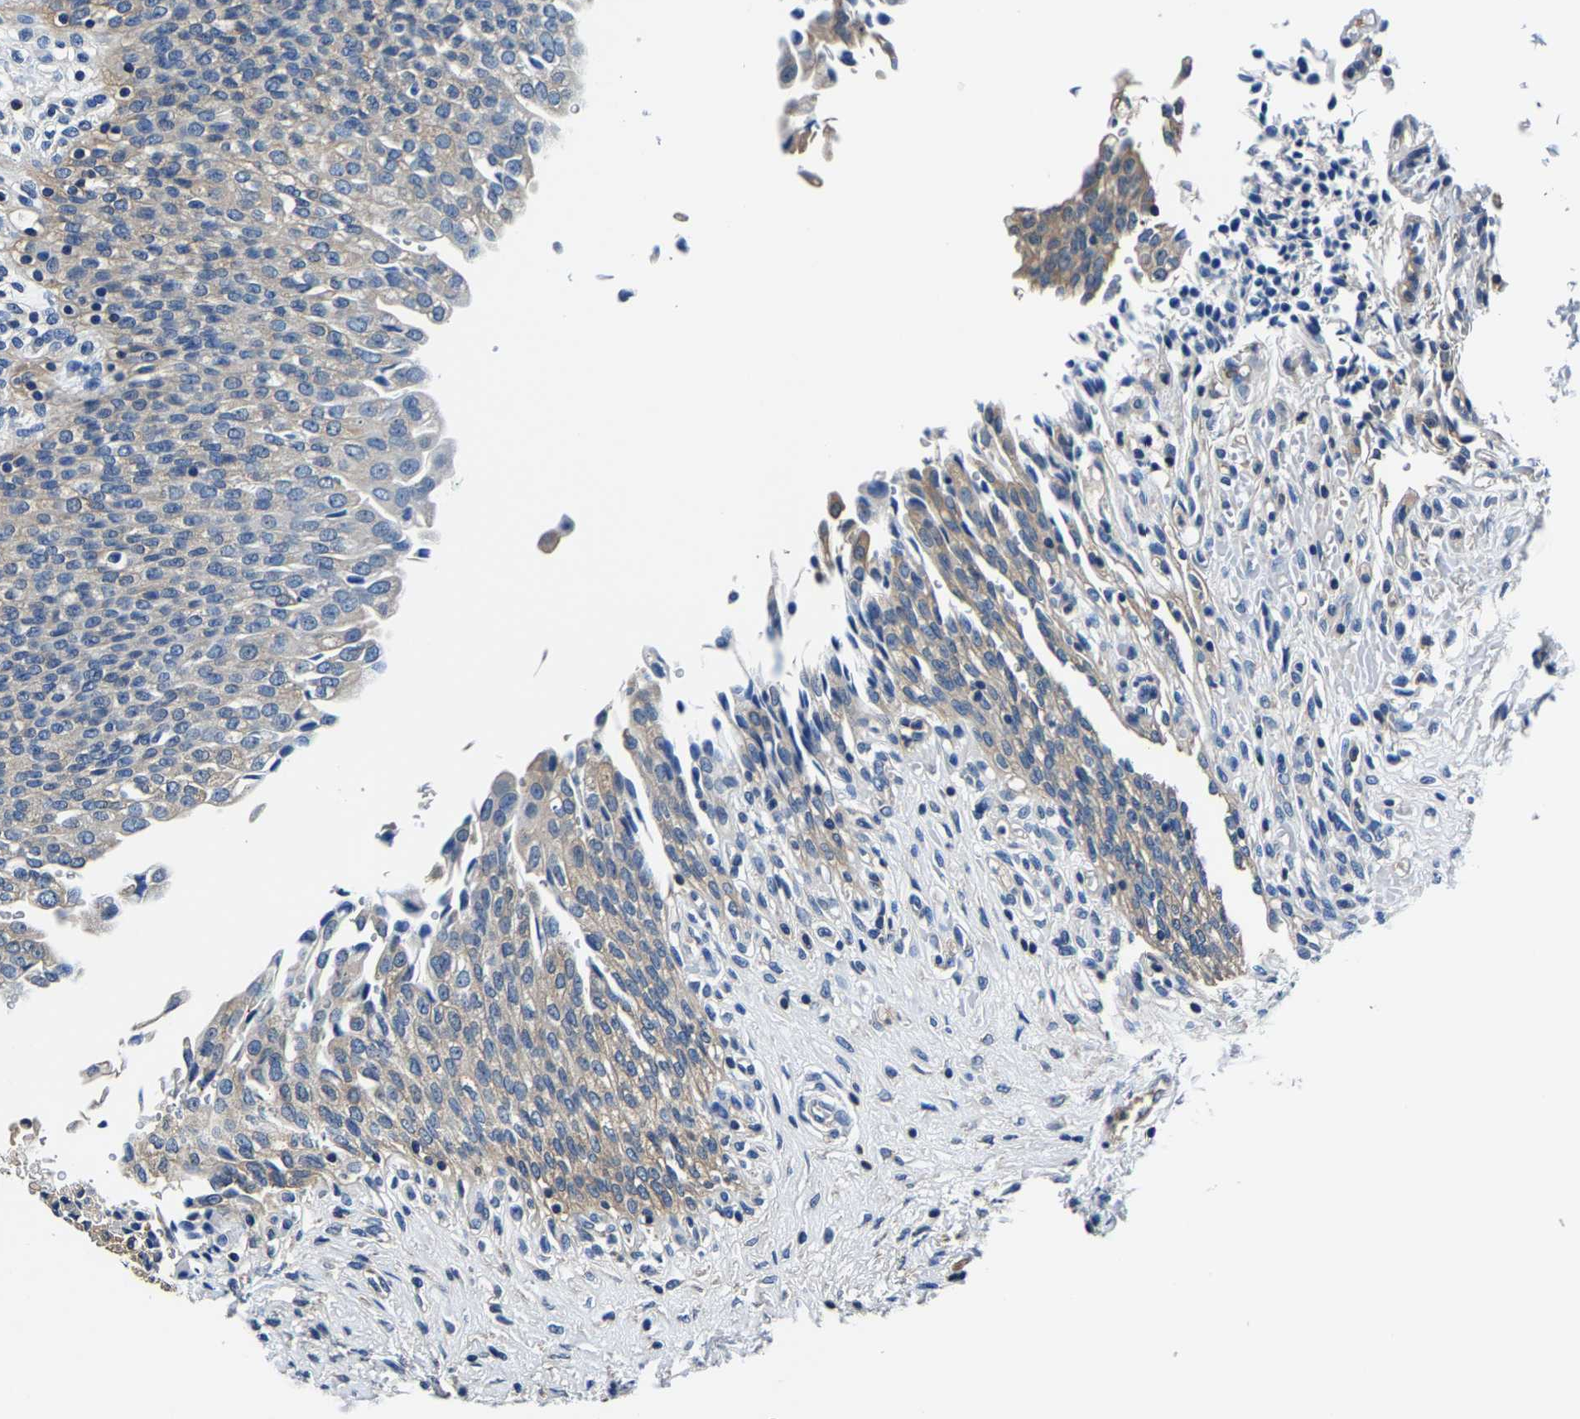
{"staining": {"intensity": "weak", "quantity": "25%-75%", "location": "cytoplasmic/membranous"}, "tissue": "urinary bladder", "cell_type": "Urothelial cells", "image_type": "normal", "snomed": [{"axis": "morphology", "description": "Urothelial carcinoma, High grade"}, {"axis": "topography", "description": "Urinary bladder"}], "caption": "A brown stain highlights weak cytoplasmic/membranous staining of a protein in urothelial cells of normal human urinary bladder.", "gene": "ALDOB", "patient": {"sex": "male", "age": 46}}